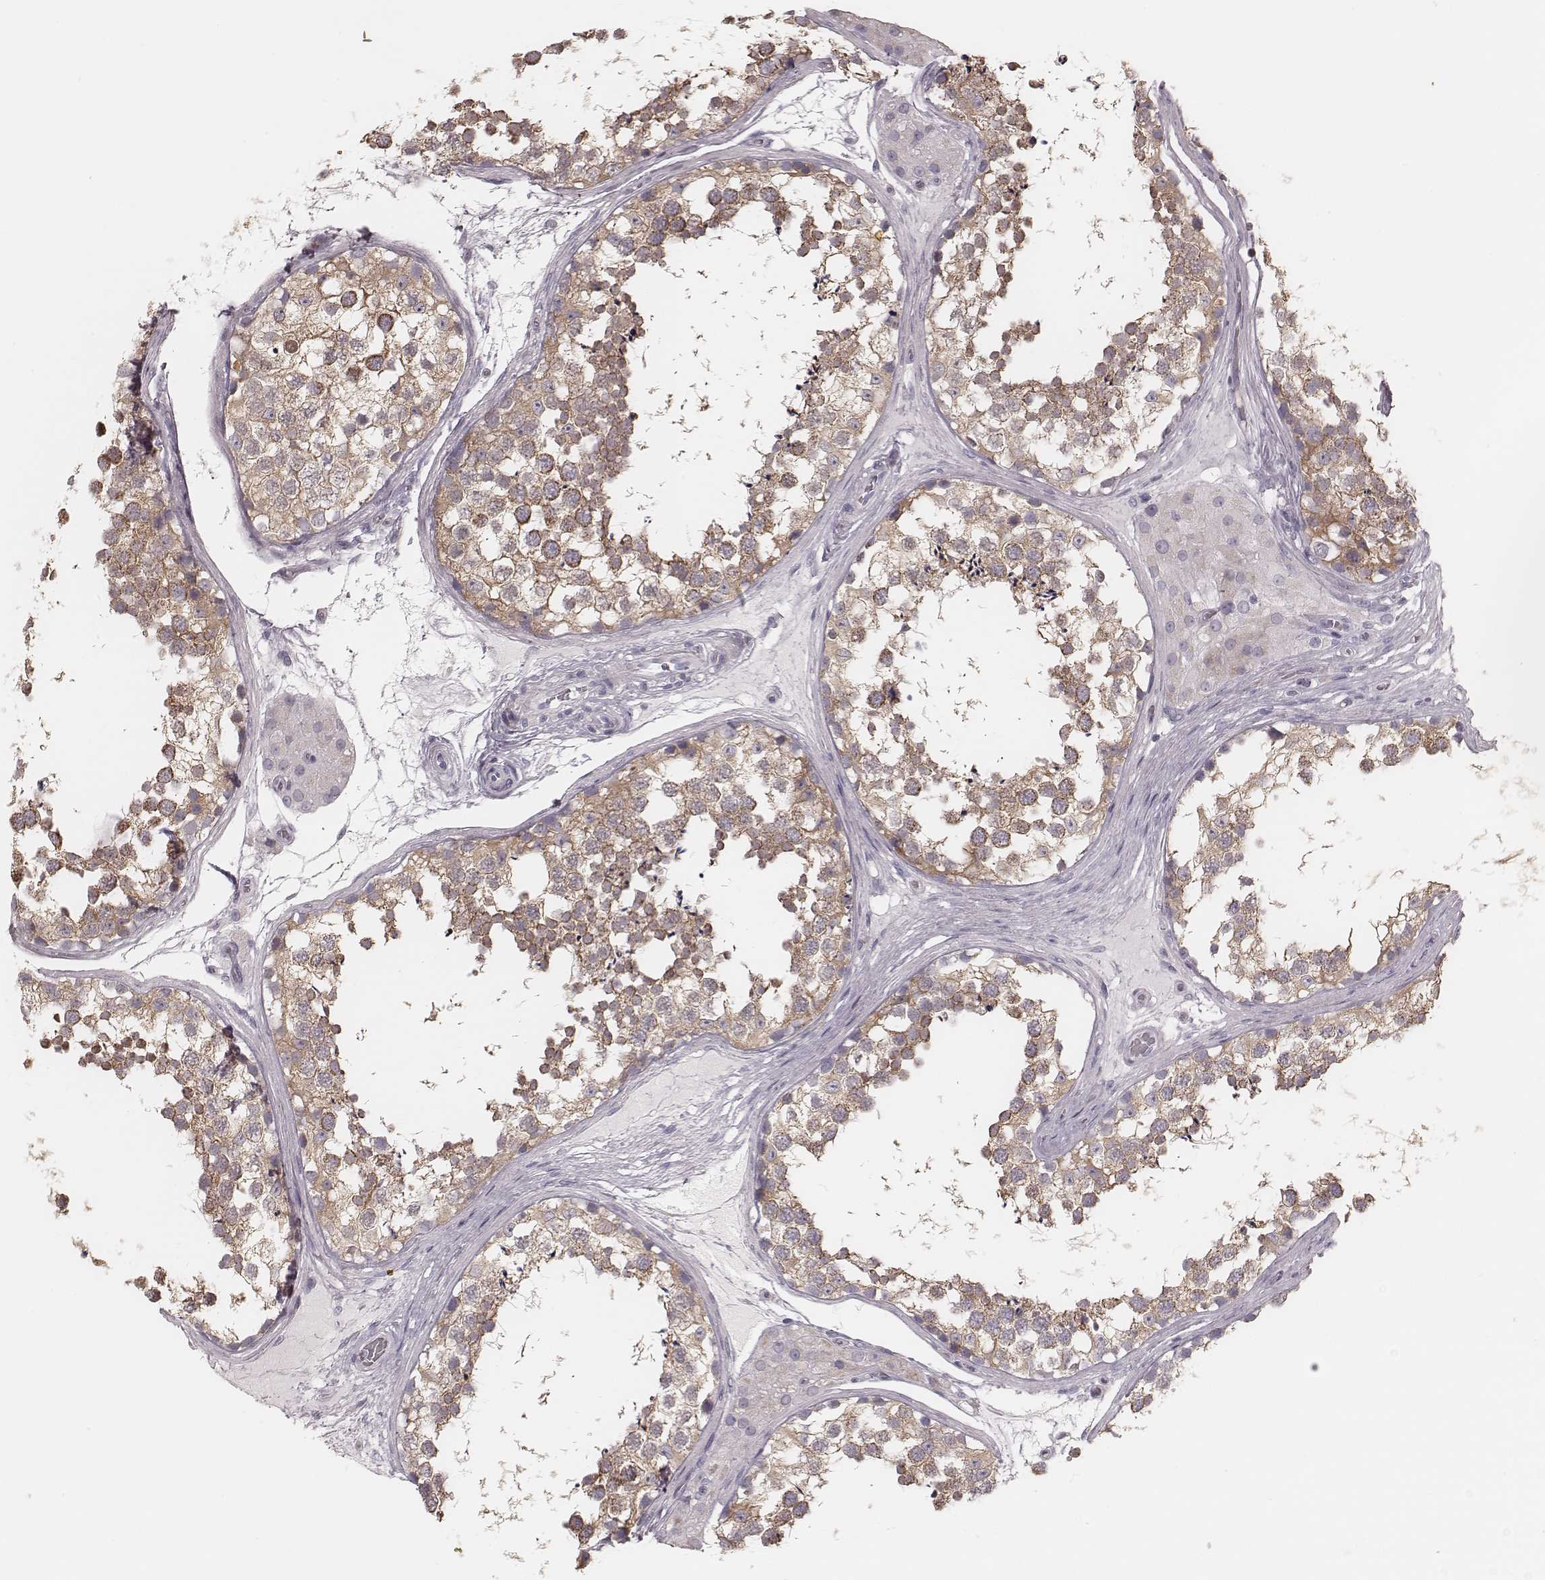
{"staining": {"intensity": "moderate", "quantity": ">75%", "location": "cytoplasmic/membranous"}, "tissue": "testis", "cell_type": "Cells in seminiferous ducts", "image_type": "normal", "snomed": [{"axis": "morphology", "description": "Normal tissue, NOS"}, {"axis": "morphology", "description": "Seminoma, NOS"}, {"axis": "topography", "description": "Testis"}], "caption": "IHC photomicrograph of benign human testis stained for a protein (brown), which shows medium levels of moderate cytoplasmic/membranous positivity in about >75% of cells in seminiferous ducts.", "gene": "KIF5C", "patient": {"sex": "male", "age": 65}}